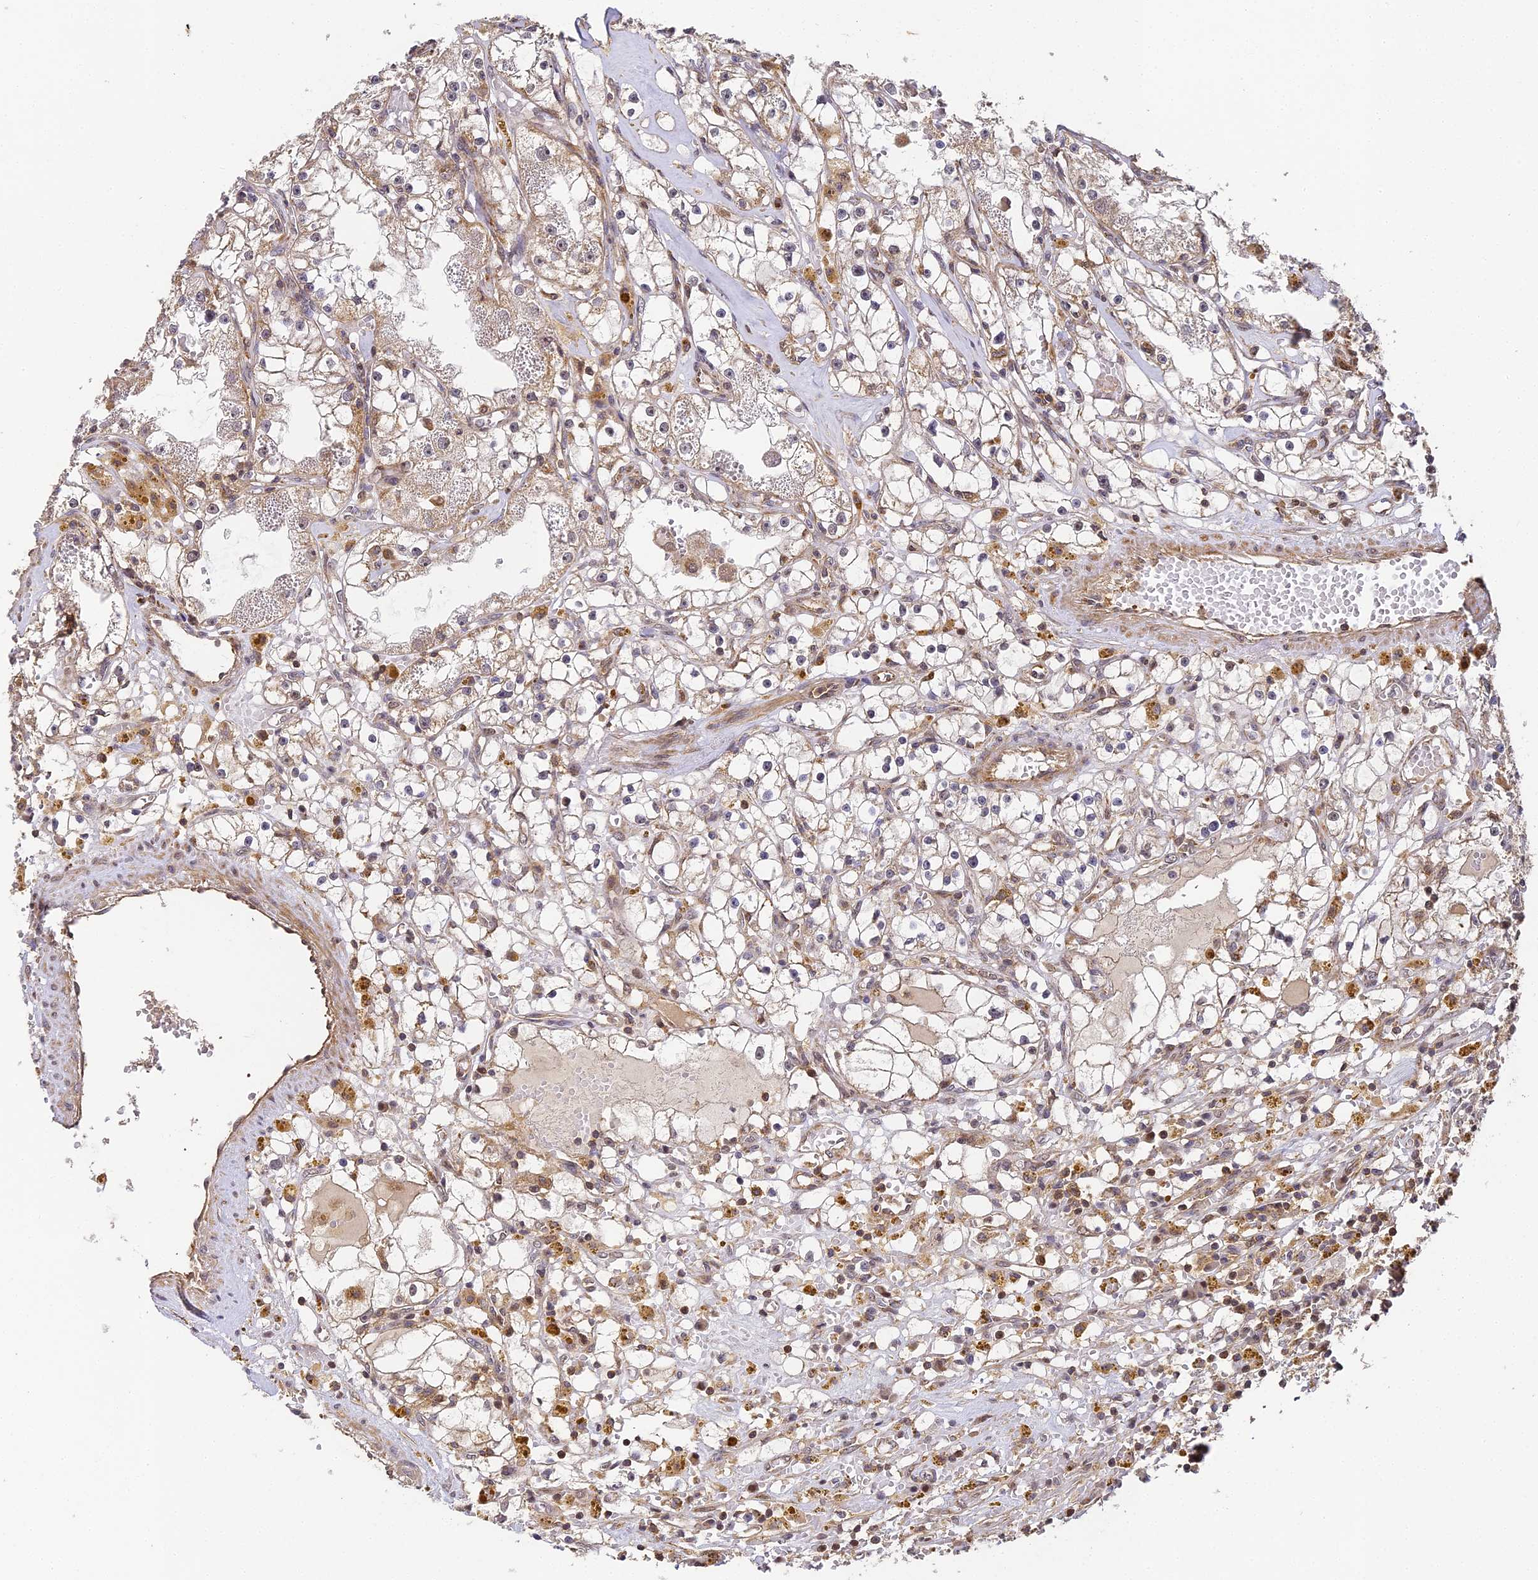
{"staining": {"intensity": "weak", "quantity": "<25%", "location": "cytoplasmic/membranous"}, "tissue": "renal cancer", "cell_type": "Tumor cells", "image_type": "cancer", "snomed": [{"axis": "morphology", "description": "Adenocarcinoma, NOS"}, {"axis": "topography", "description": "Kidney"}], "caption": "IHC histopathology image of neoplastic tissue: renal adenocarcinoma stained with DAB (3,3'-diaminobenzidine) reveals no significant protein staining in tumor cells.", "gene": "ZNF443", "patient": {"sex": "male", "age": 56}}